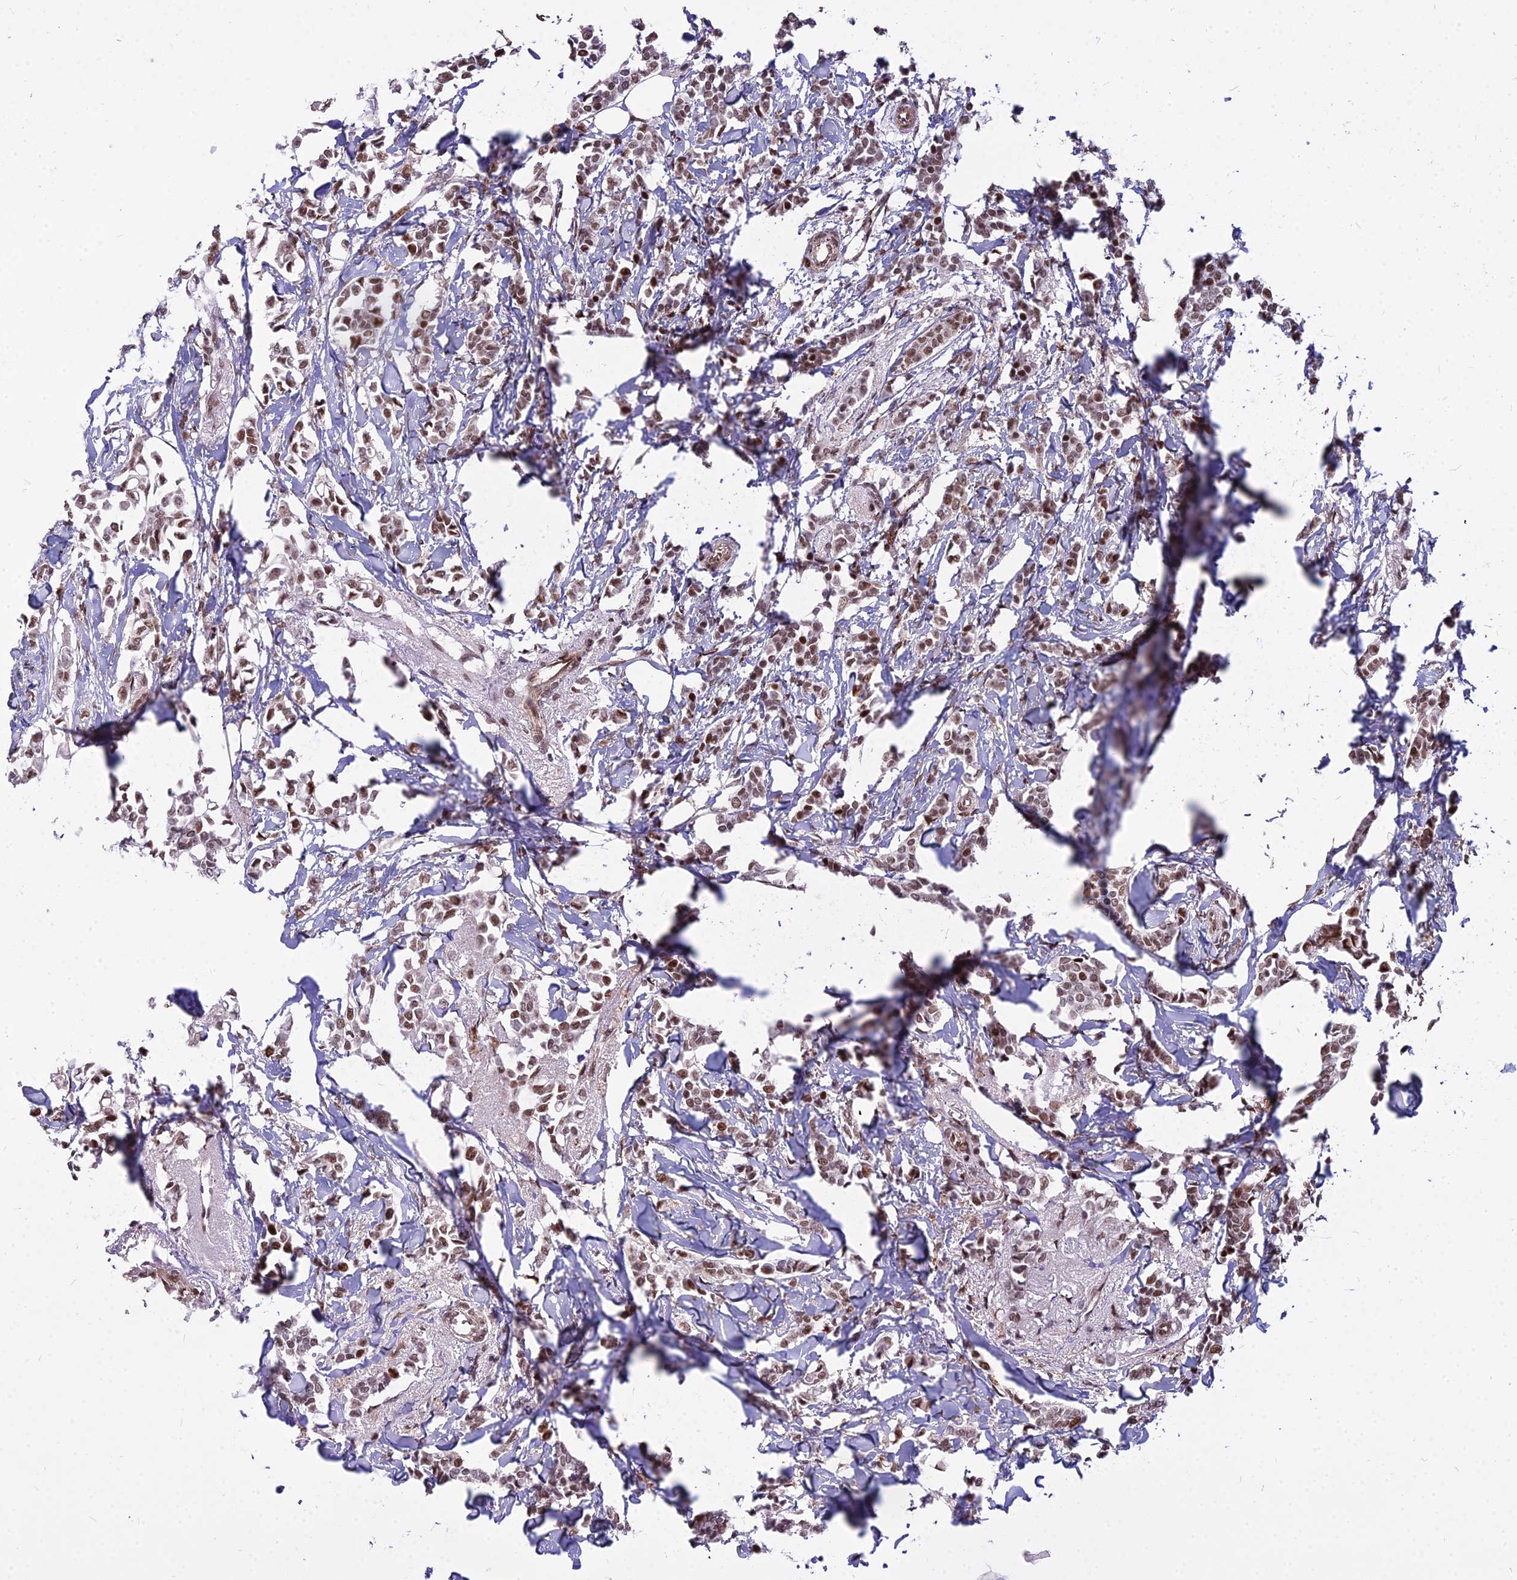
{"staining": {"intensity": "moderate", "quantity": ">75%", "location": "nuclear"}, "tissue": "breast cancer", "cell_type": "Tumor cells", "image_type": "cancer", "snomed": [{"axis": "morphology", "description": "Duct carcinoma"}, {"axis": "topography", "description": "Breast"}], "caption": "Breast infiltrating ductal carcinoma stained for a protein (brown) reveals moderate nuclear positive expression in about >75% of tumor cells.", "gene": "ALG10", "patient": {"sex": "female", "age": 41}}